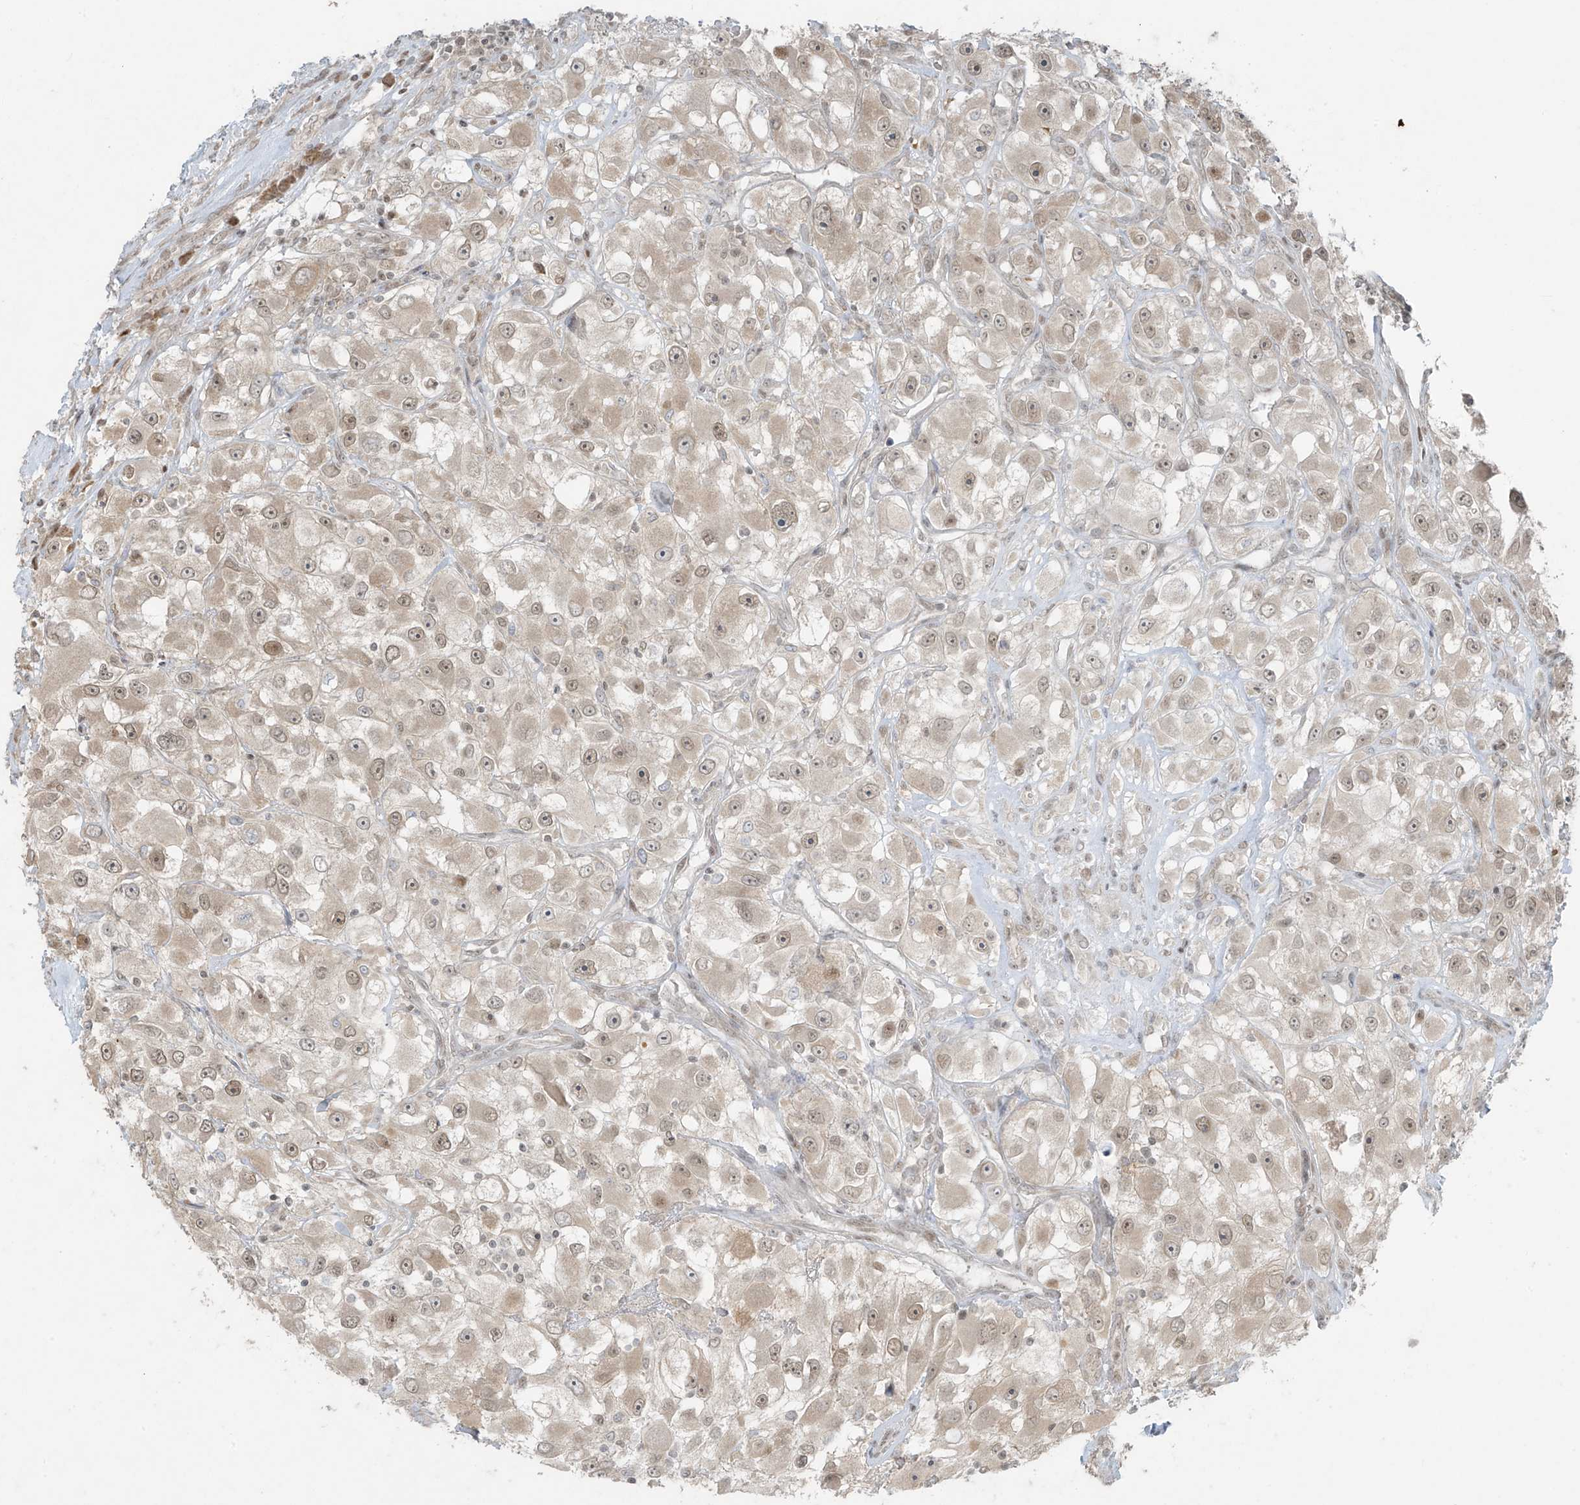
{"staining": {"intensity": "moderate", "quantity": "25%-75%", "location": "cytoplasmic/membranous,nuclear"}, "tissue": "renal cancer", "cell_type": "Tumor cells", "image_type": "cancer", "snomed": [{"axis": "morphology", "description": "Adenocarcinoma, NOS"}, {"axis": "topography", "description": "Kidney"}], "caption": "Tumor cells display moderate cytoplasmic/membranous and nuclear expression in about 25%-75% of cells in renal adenocarcinoma.", "gene": "TTC22", "patient": {"sex": "female", "age": 52}}